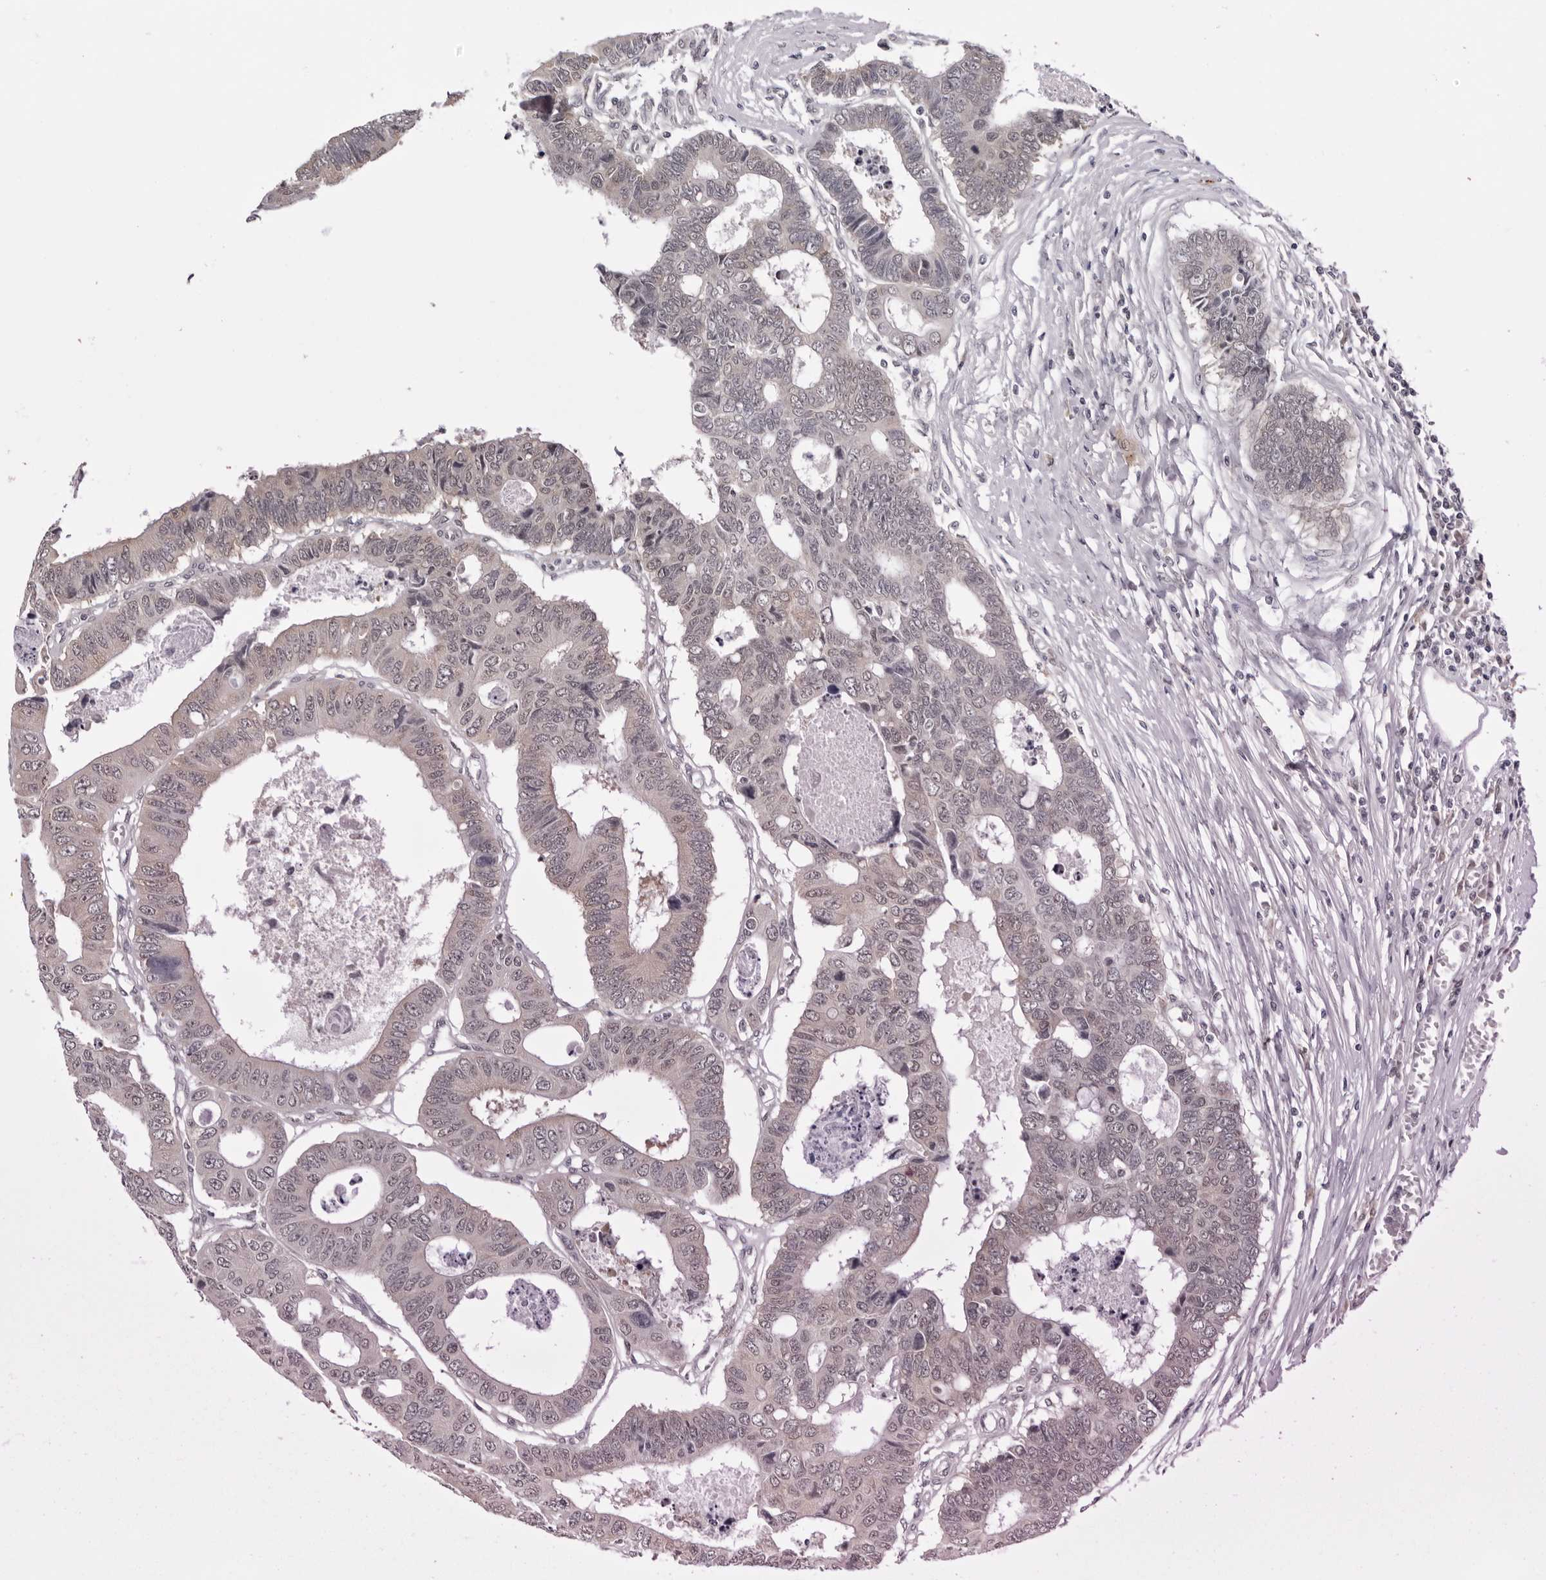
{"staining": {"intensity": "negative", "quantity": "none", "location": "none"}, "tissue": "colorectal cancer", "cell_type": "Tumor cells", "image_type": "cancer", "snomed": [{"axis": "morphology", "description": "Adenocarcinoma, NOS"}, {"axis": "topography", "description": "Rectum"}], "caption": "This is a image of immunohistochemistry (IHC) staining of colorectal cancer (adenocarcinoma), which shows no expression in tumor cells. (Brightfield microscopy of DAB (3,3'-diaminobenzidine) IHC at high magnification).", "gene": "PRUNE1", "patient": {"sex": "male", "age": 84}}